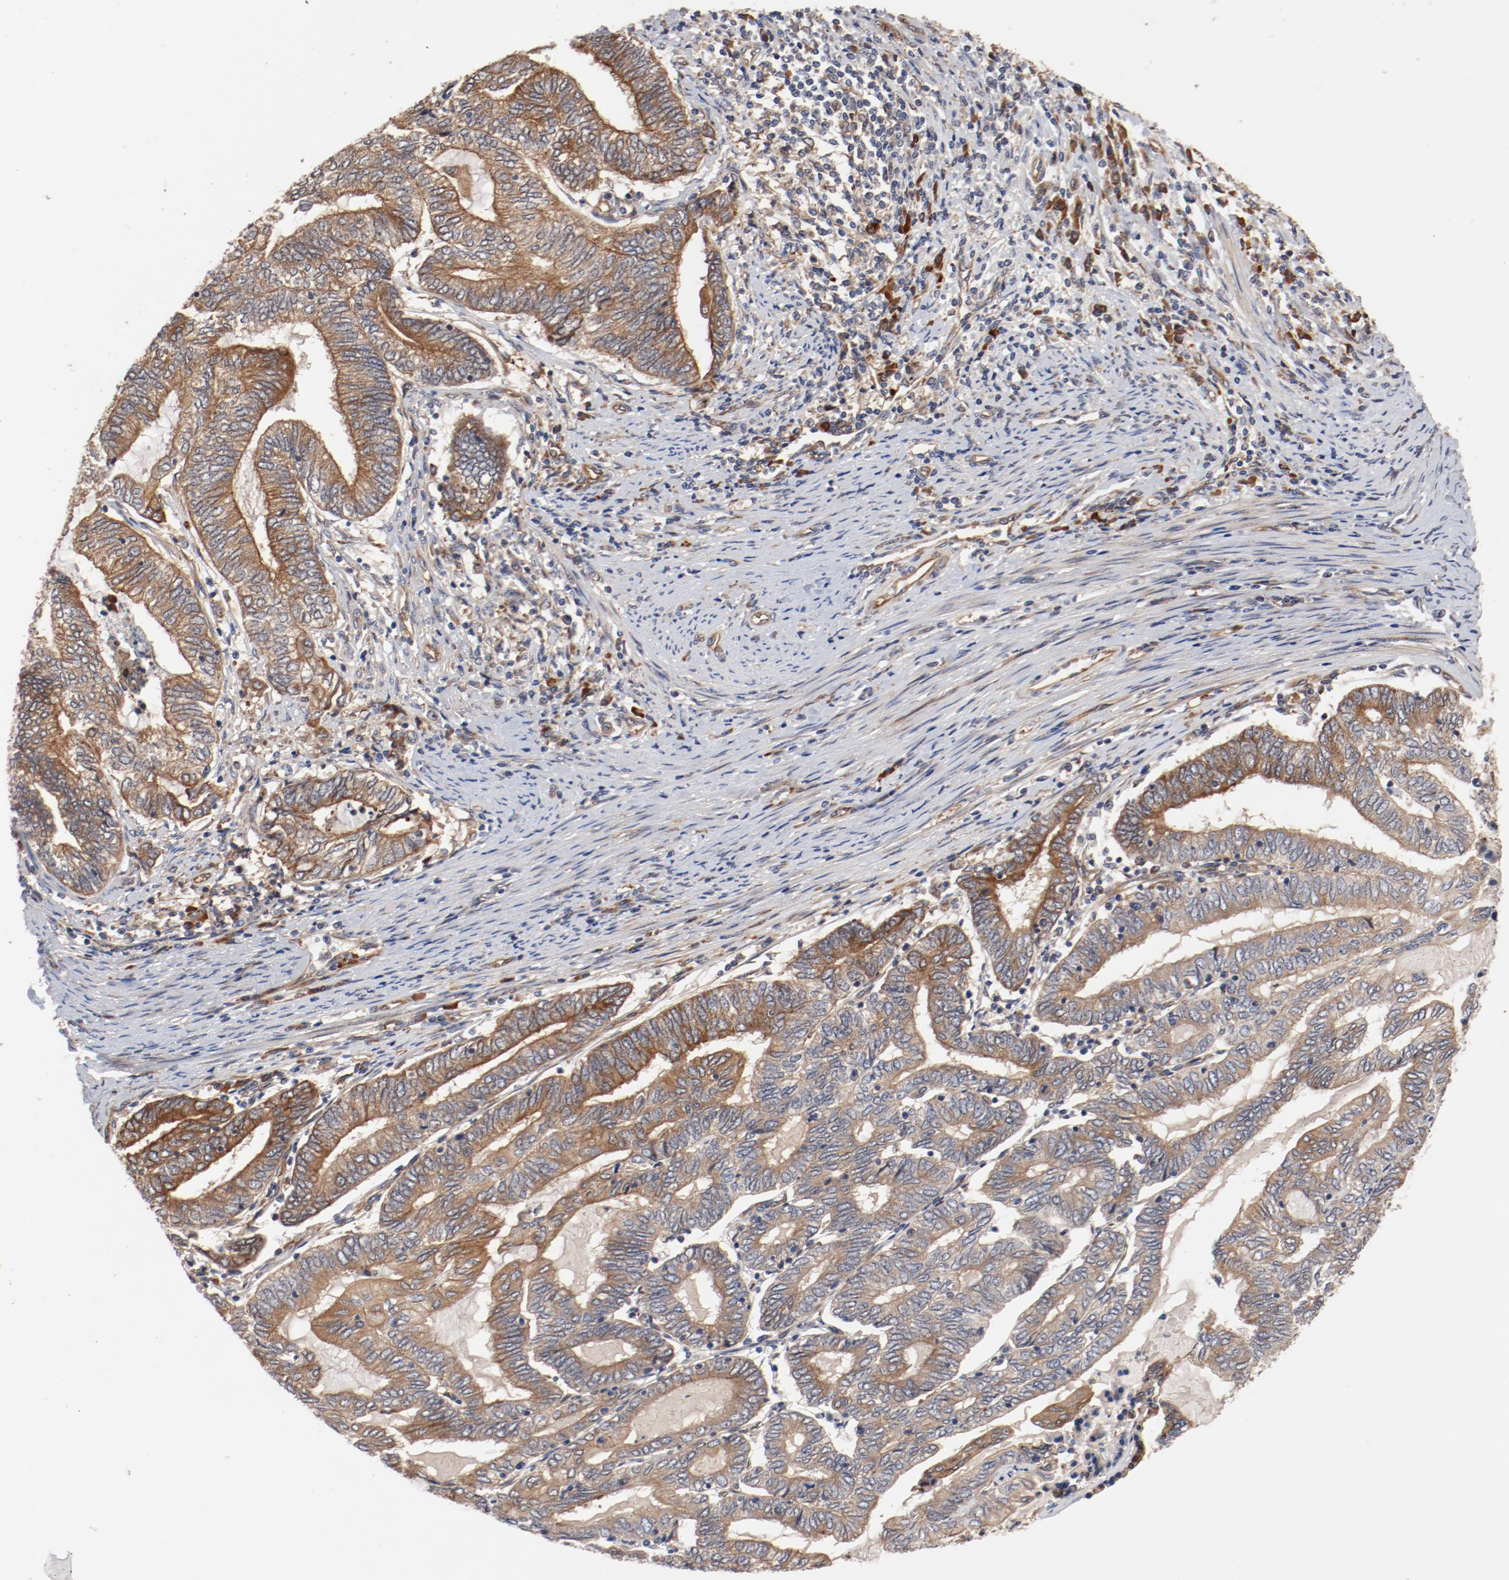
{"staining": {"intensity": "moderate", "quantity": ">75%", "location": "cytoplasmic/membranous"}, "tissue": "endometrial cancer", "cell_type": "Tumor cells", "image_type": "cancer", "snomed": [{"axis": "morphology", "description": "Adenocarcinoma, NOS"}, {"axis": "topography", "description": "Uterus"}, {"axis": "topography", "description": "Endometrium"}], "caption": "DAB (3,3'-diaminobenzidine) immunohistochemical staining of human endometrial cancer shows moderate cytoplasmic/membranous protein expression in about >75% of tumor cells.", "gene": "PITPNM2", "patient": {"sex": "female", "age": 70}}